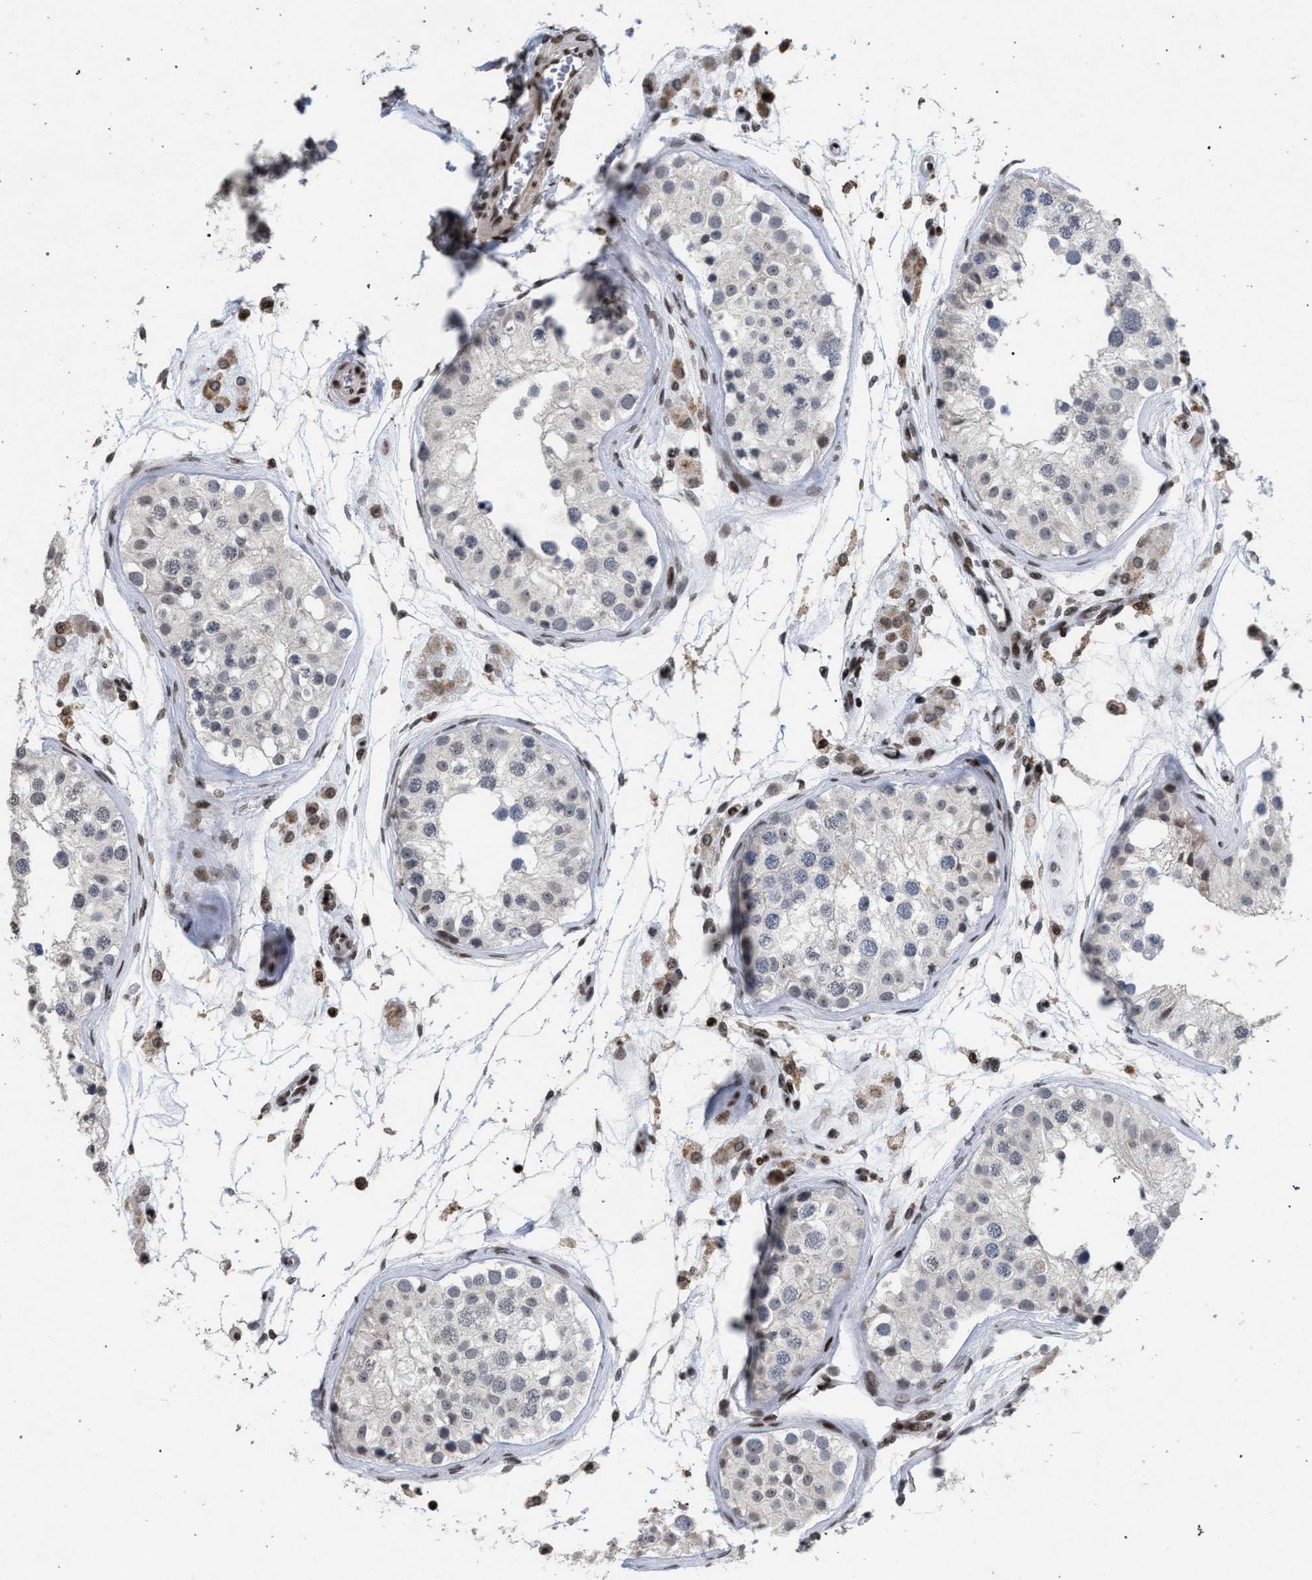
{"staining": {"intensity": "negative", "quantity": "none", "location": "none"}, "tissue": "testis", "cell_type": "Cells in seminiferous ducts", "image_type": "normal", "snomed": [{"axis": "morphology", "description": "Normal tissue, NOS"}, {"axis": "morphology", "description": "Adenocarcinoma, metastatic, NOS"}, {"axis": "topography", "description": "Testis"}], "caption": "This is a micrograph of IHC staining of normal testis, which shows no expression in cells in seminiferous ducts.", "gene": "FOXD3", "patient": {"sex": "male", "age": 26}}